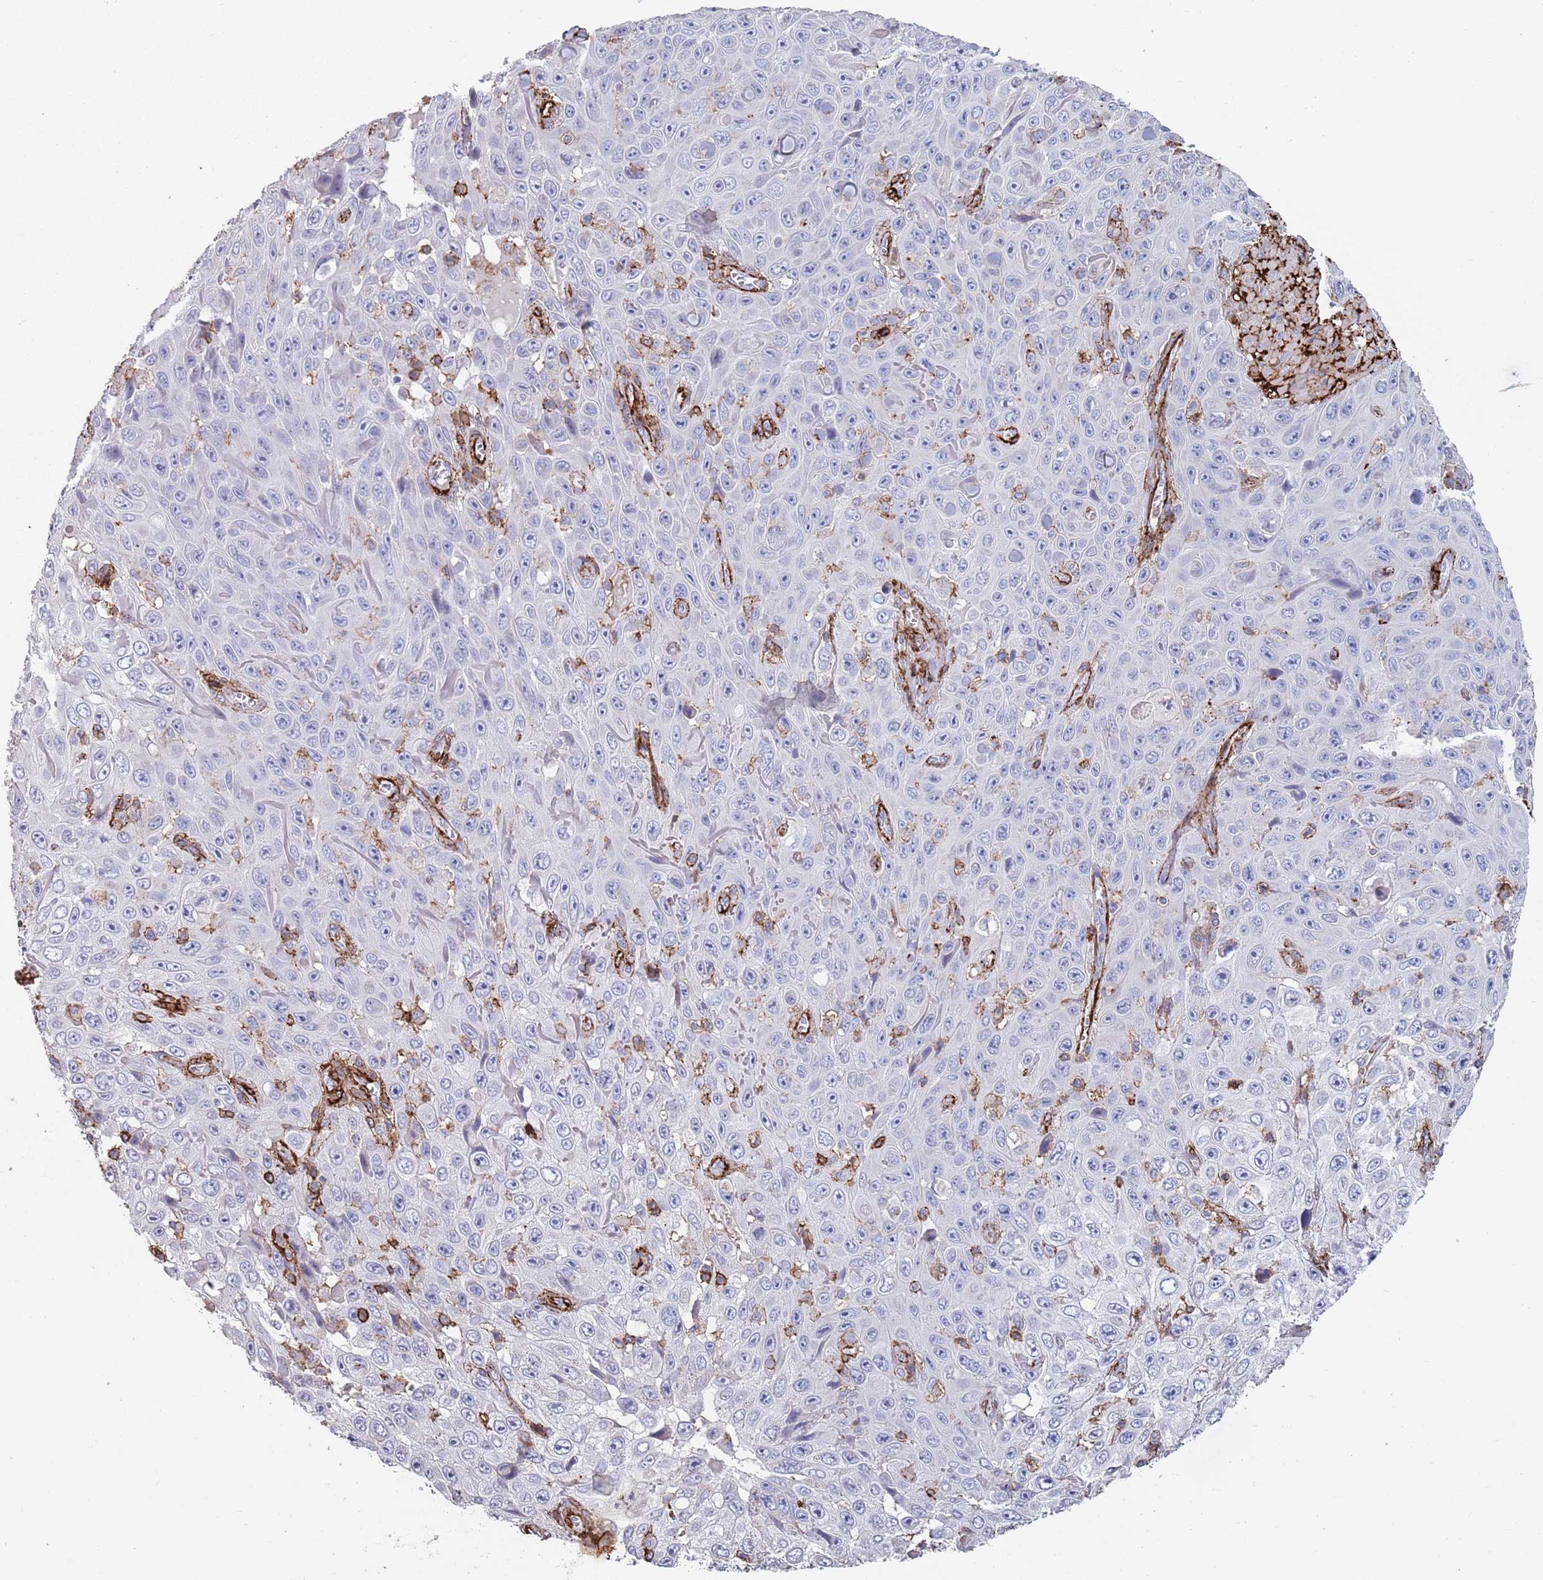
{"staining": {"intensity": "negative", "quantity": "none", "location": "none"}, "tissue": "skin cancer", "cell_type": "Tumor cells", "image_type": "cancer", "snomed": [{"axis": "morphology", "description": "Squamous cell carcinoma, NOS"}, {"axis": "topography", "description": "Skin"}], "caption": "This photomicrograph is of skin cancer stained with immunohistochemistry (IHC) to label a protein in brown with the nuclei are counter-stained blue. There is no expression in tumor cells.", "gene": "RNF144A", "patient": {"sex": "male", "age": 82}}